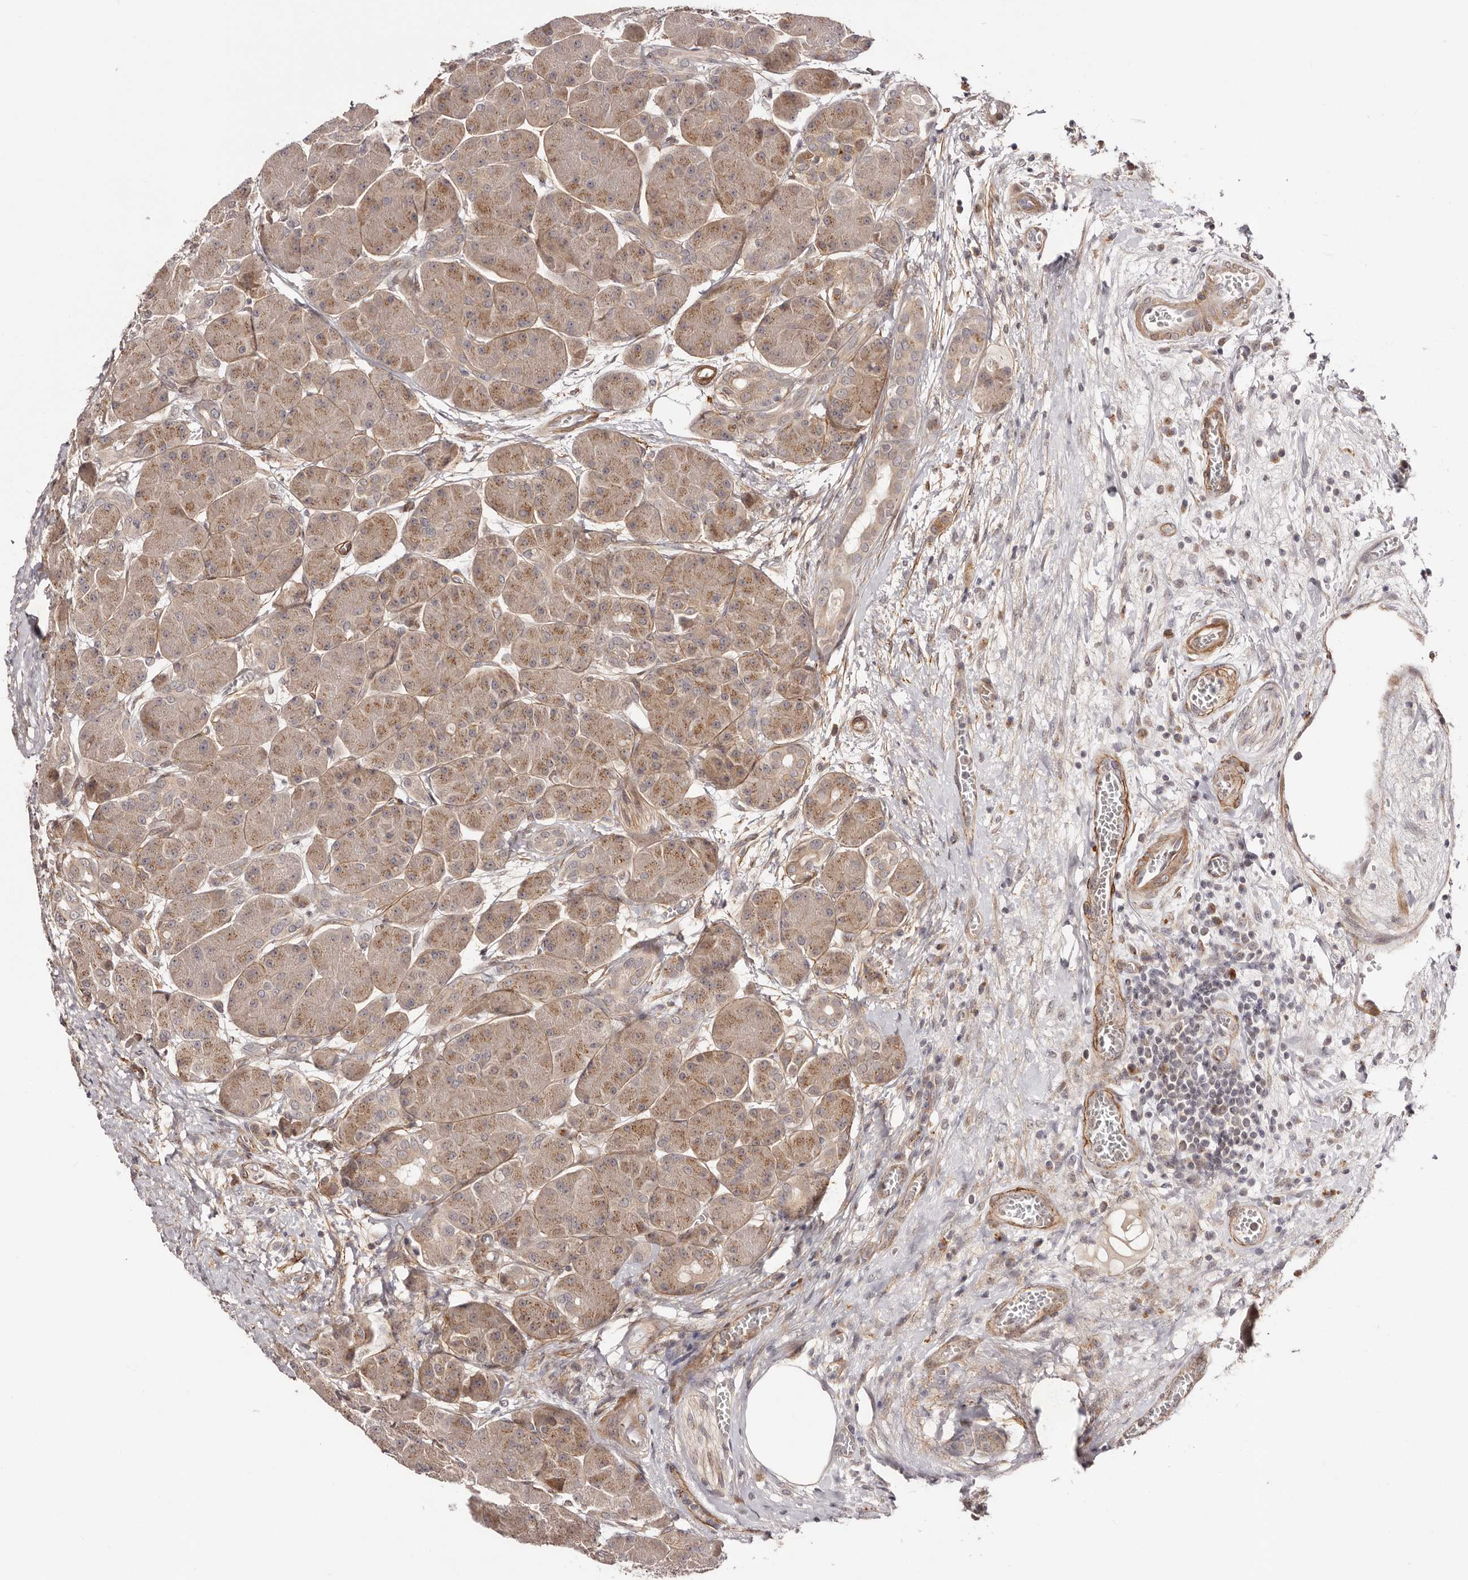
{"staining": {"intensity": "moderate", "quantity": "25%-75%", "location": "cytoplasmic/membranous"}, "tissue": "pancreas", "cell_type": "Exocrine glandular cells", "image_type": "normal", "snomed": [{"axis": "morphology", "description": "Normal tissue, NOS"}, {"axis": "topography", "description": "Pancreas"}], "caption": "Protein analysis of normal pancreas exhibits moderate cytoplasmic/membranous staining in approximately 25%-75% of exocrine glandular cells. The protein is stained brown, and the nuclei are stained in blue (DAB IHC with brightfield microscopy, high magnification).", "gene": "MICAL2", "patient": {"sex": "male", "age": 63}}